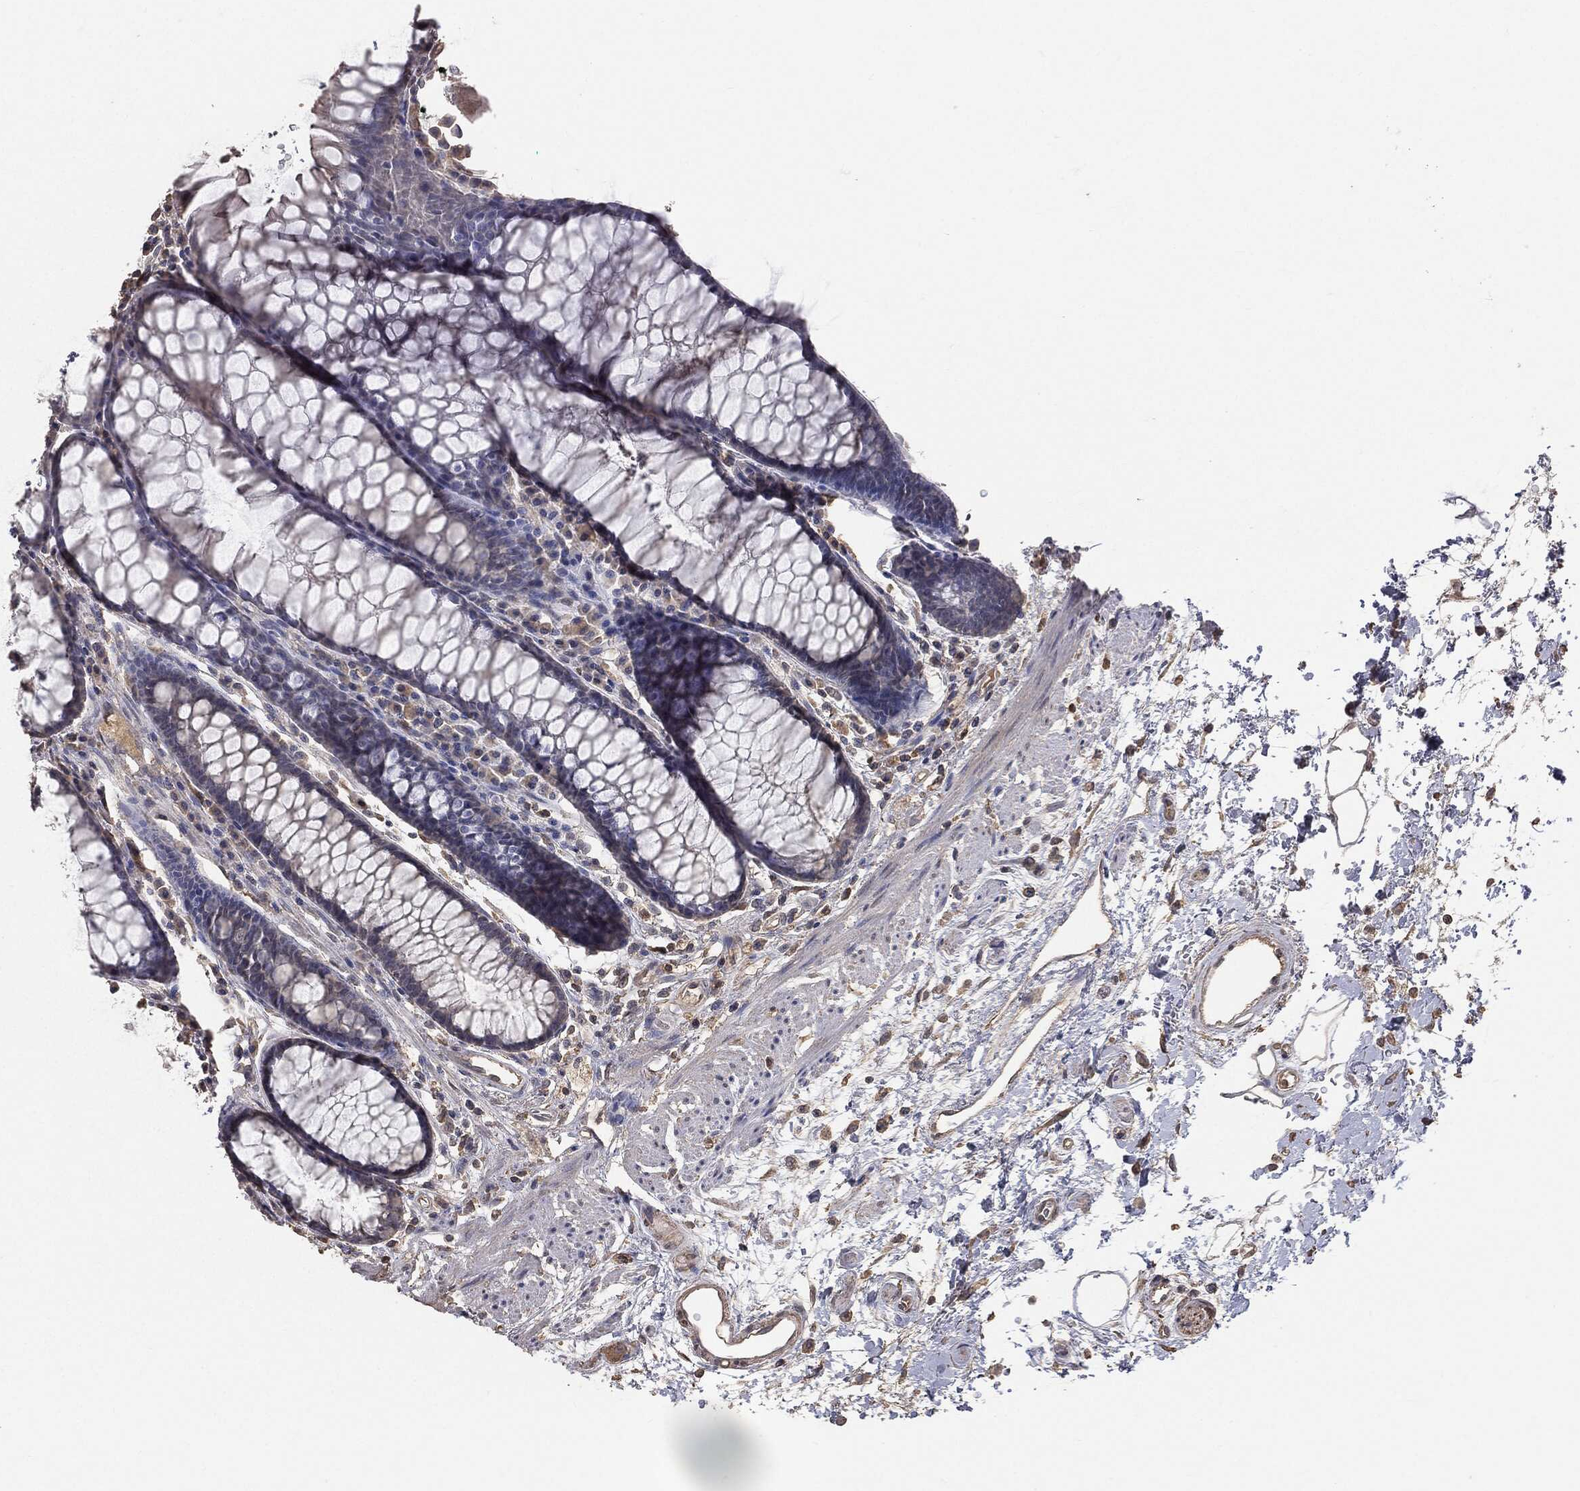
{"staining": {"intensity": "negative", "quantity": "none", "location": "none"}, "tissue": "rectum", "cell_type": "Glandular cells", "image_type": "normal", "snomed": [{"axis": "morphology", "description": "Normal tissue, NOS"}, {"axis": "topography", "description": "Rectum"}], "caption": "Immunohistochemistry micrograph of unremarkable rectum: rectum stained with DAB displays no significant protein positivity in glandular cells.", "gene": "SNAP25", "patient": {"sex": "female", "age": 68}}